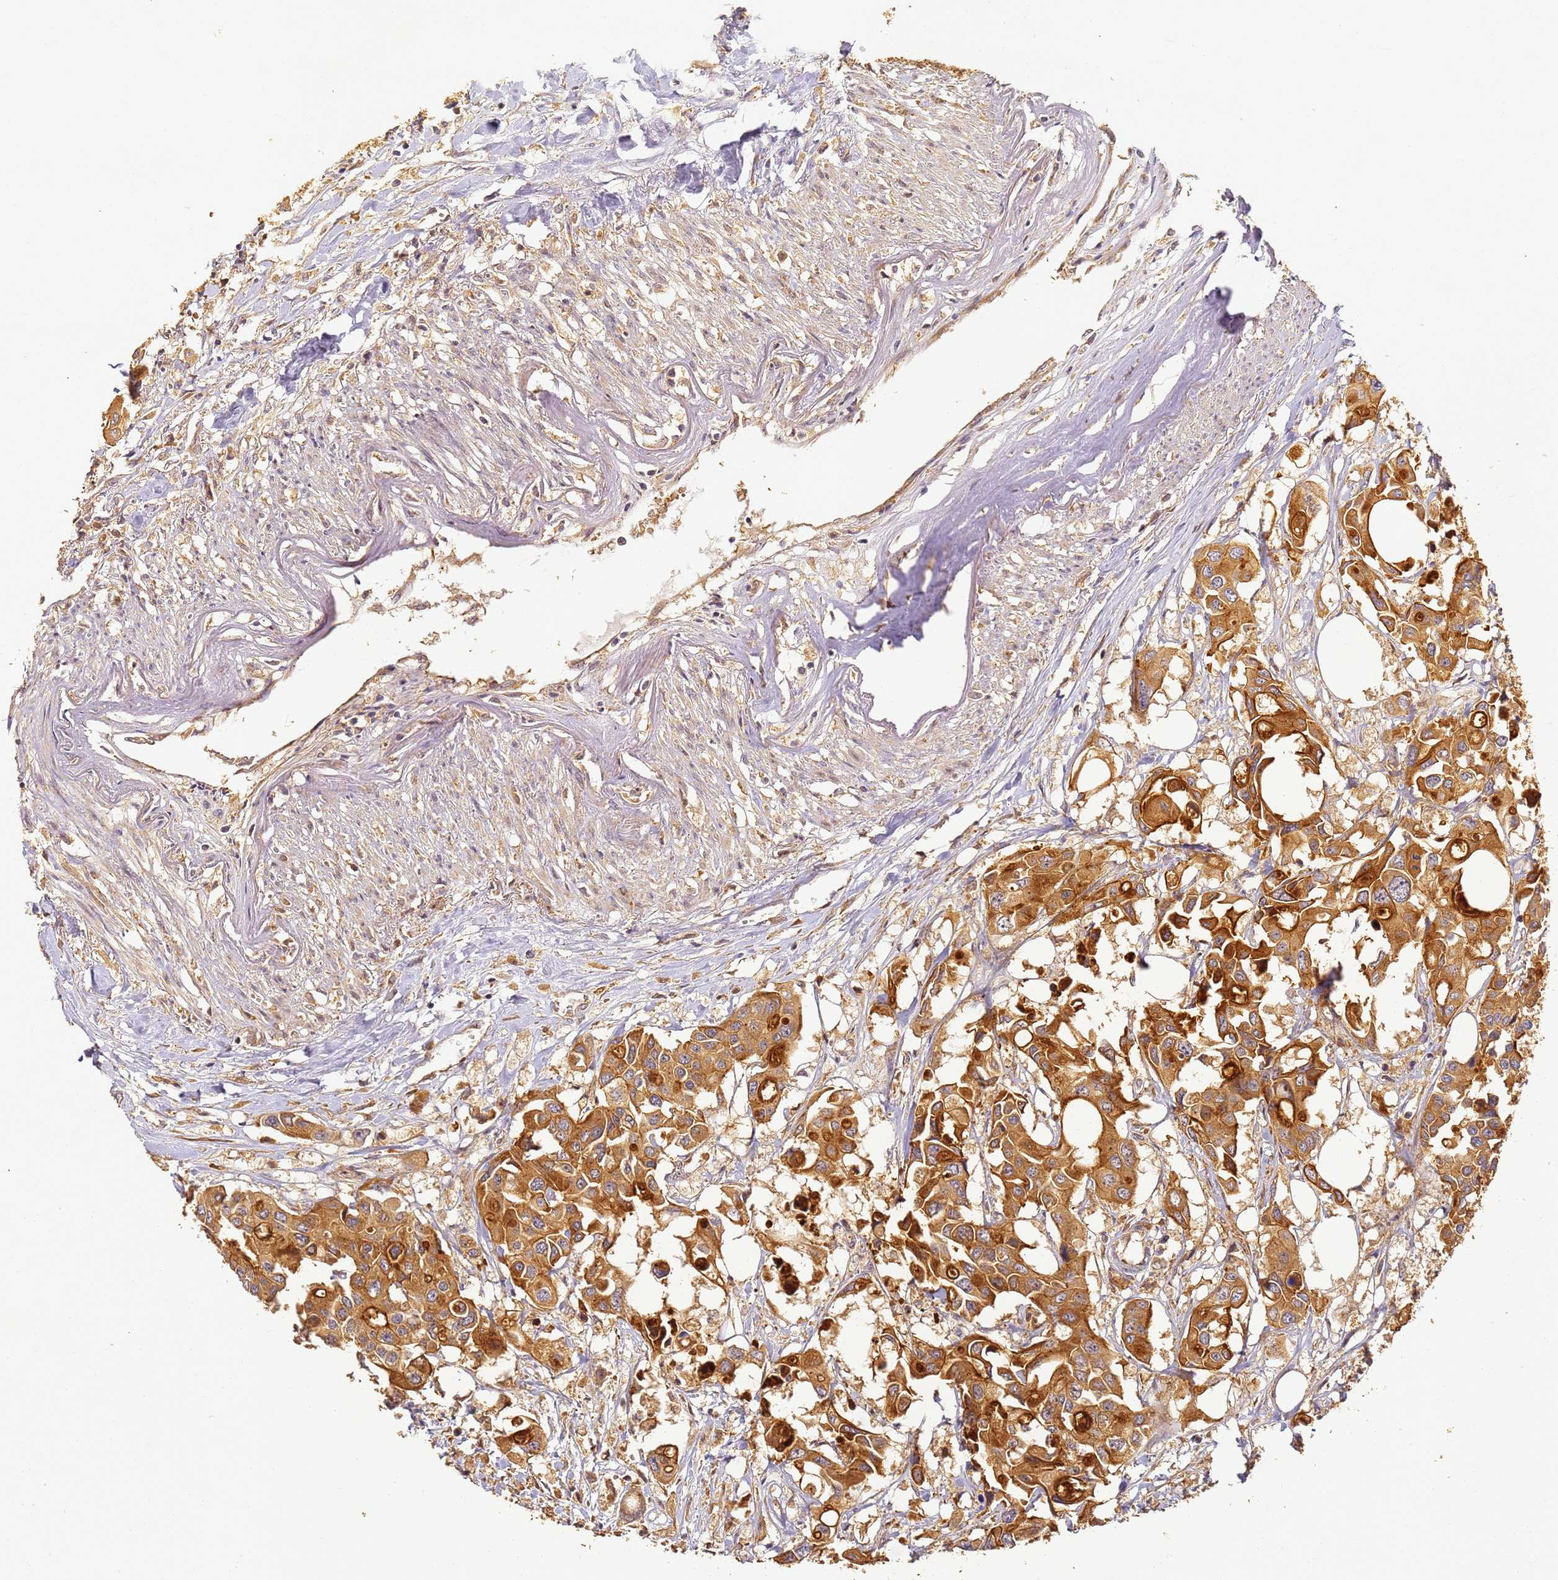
{"staining": {"intensity": "strong", "quantity": ">75%", "location": "cytoplasmic/membranous"}, "tissue": "colorectal cancer", "cell_type": "Tumor cells", "image_type": "cancer", "snomed": [{"axis": "morphology", "description": "Adenocarcinoma, NOS"}, {"axis": "topography", "description": "Colon"}], "caption": "This is a photomicrograph of immunohistochemistry (IHC) staining of adenocarcinoma (colorectal), which shows strong staining in the cytoplasmic/membranous of tumor cells.", "gene": "TIGAR", "patient": {"sex": "male", "age": 77}}